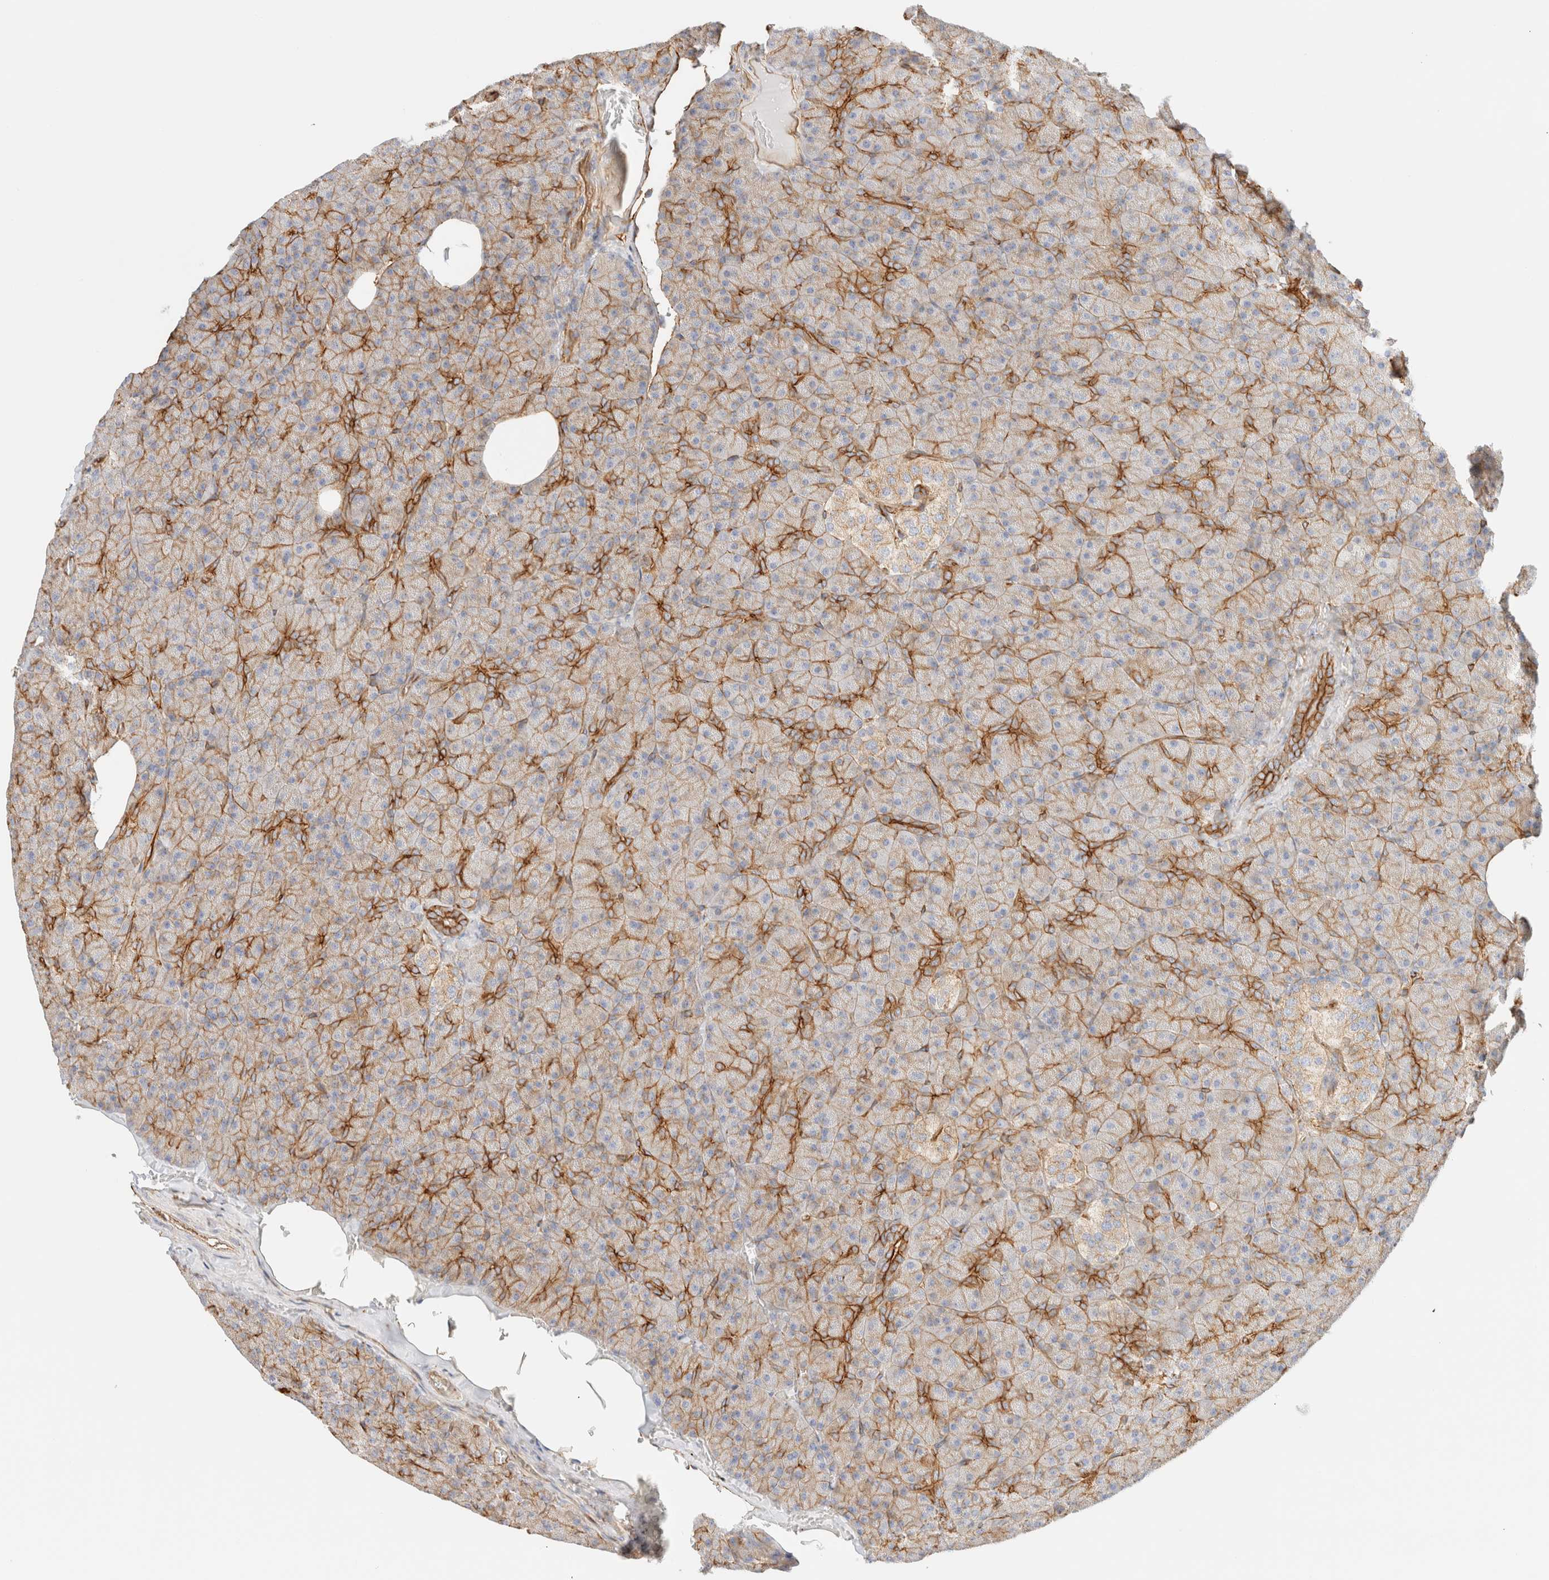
{"staining": {"intensity": "strong", "quantity": ">75%", "location": "cytoplasmic/membranous"}, "tissue": "pancreas", "cell_type": "Exocrine glandular cells", "image_type": "normal", "snomed": [{"axis": "morphology", "description": "Normal tissue, NOS"}, {"axis": "topography", "description": "Pancreas"}], "caption": "About >75% of exocrine glandular cells in normal human pancreas exhibit strong cytoplasmic/membranous protein staining as visualized by brown immunohistochemical staining.", "gene": "CYB5R4", "patient": {"sex": "female", "age": 35}}